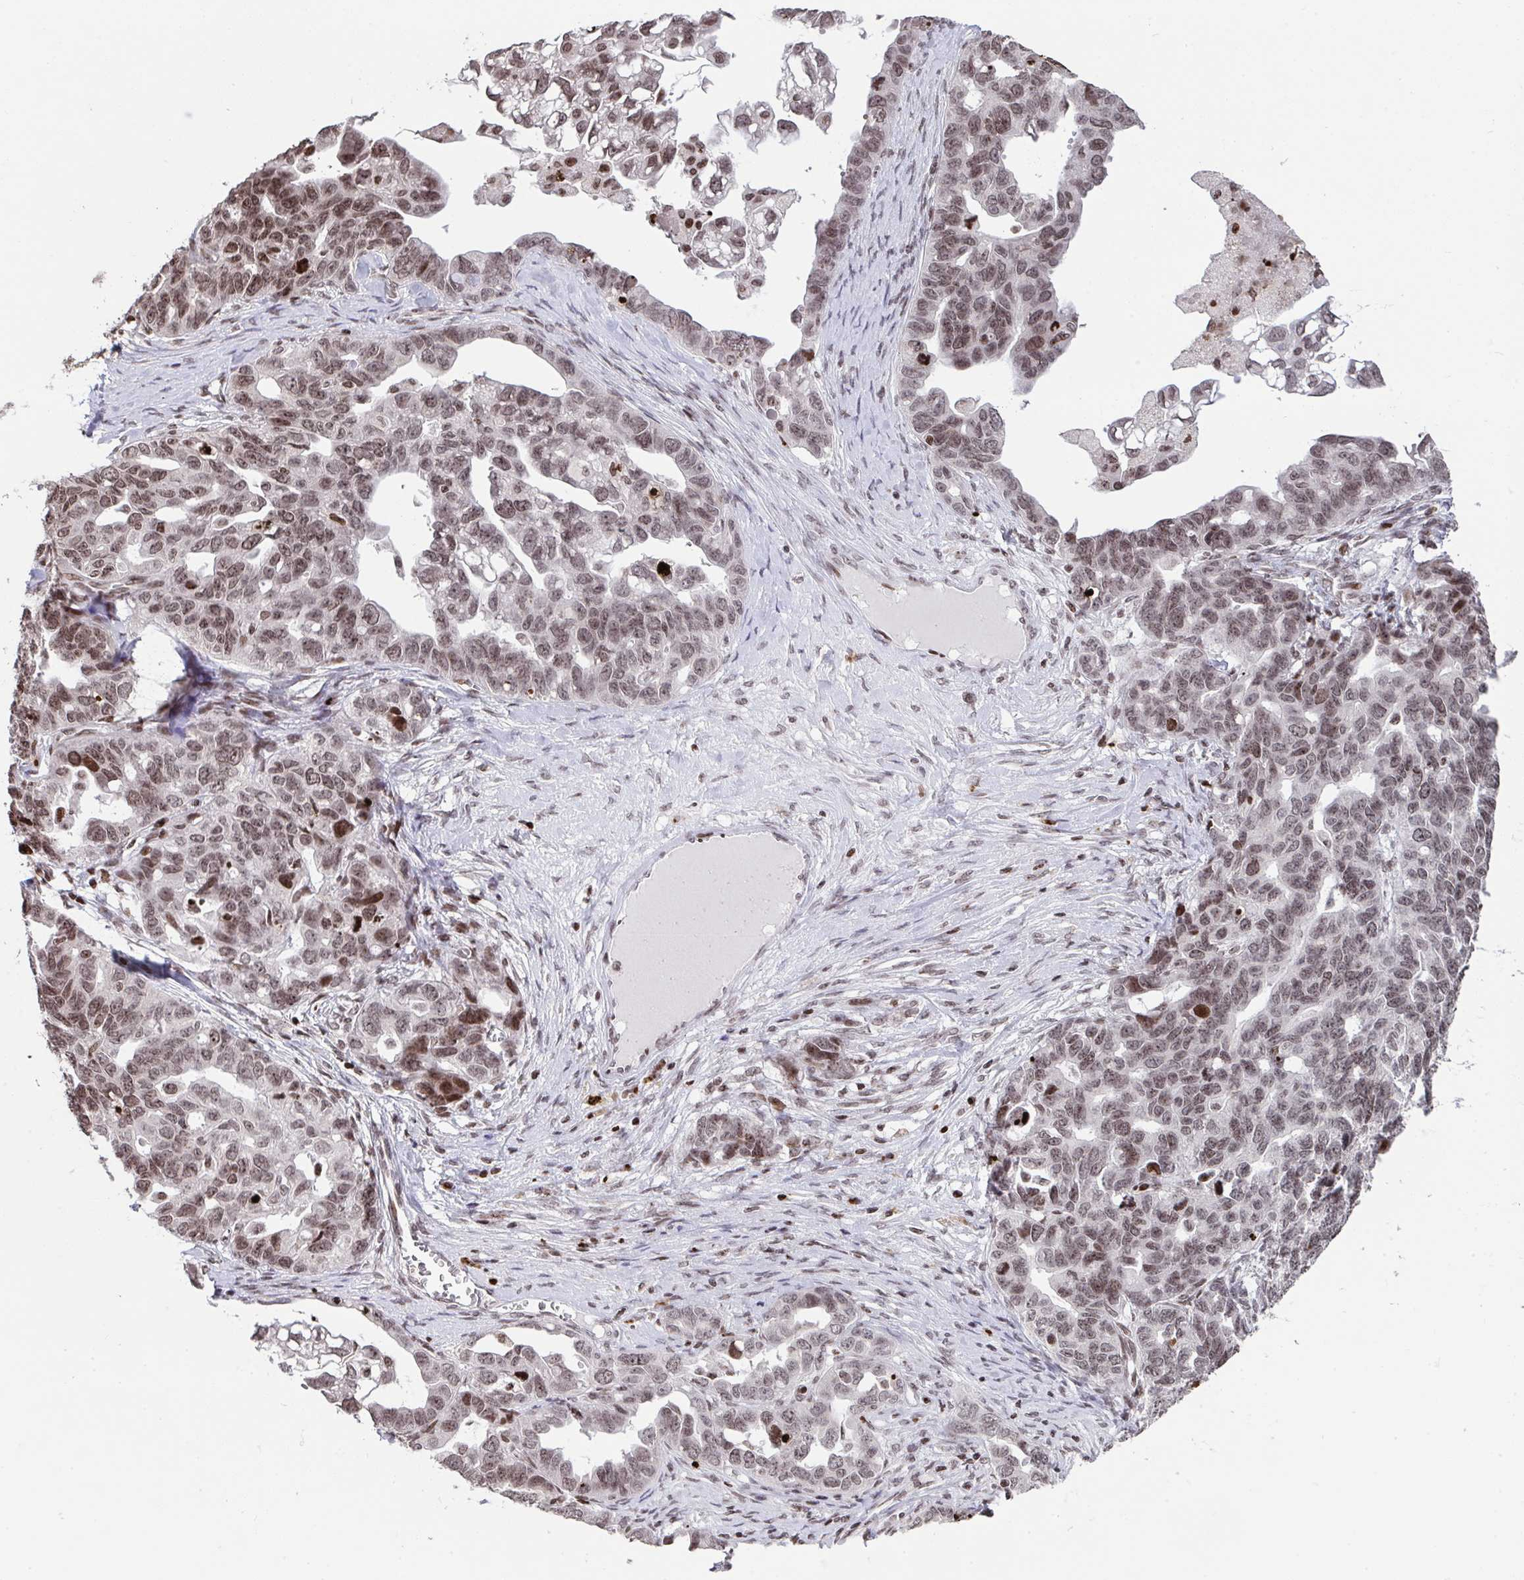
{"staining": {"intensity": "moderate", "quantity": ">75%", "location": "nuclear"}, "tissue": "ovarian cancer", "cell_type": "Tumor cells", "image_type": "cancer", "snomed": [{"axis": "morphology", "description": "Cystadenocarcinoma, serous, NOS"}, {"axis": "topography", "description": "Ovary"}], "caption": "Ovarian serous cystadenocarcinoma stained with DAB immunohistochemistry reveals medium levels of moderate nuclear expression in approximately >75% of tumor cells.", "gene": "NIP7", "patient": {"sex": "female", "age": 69}}